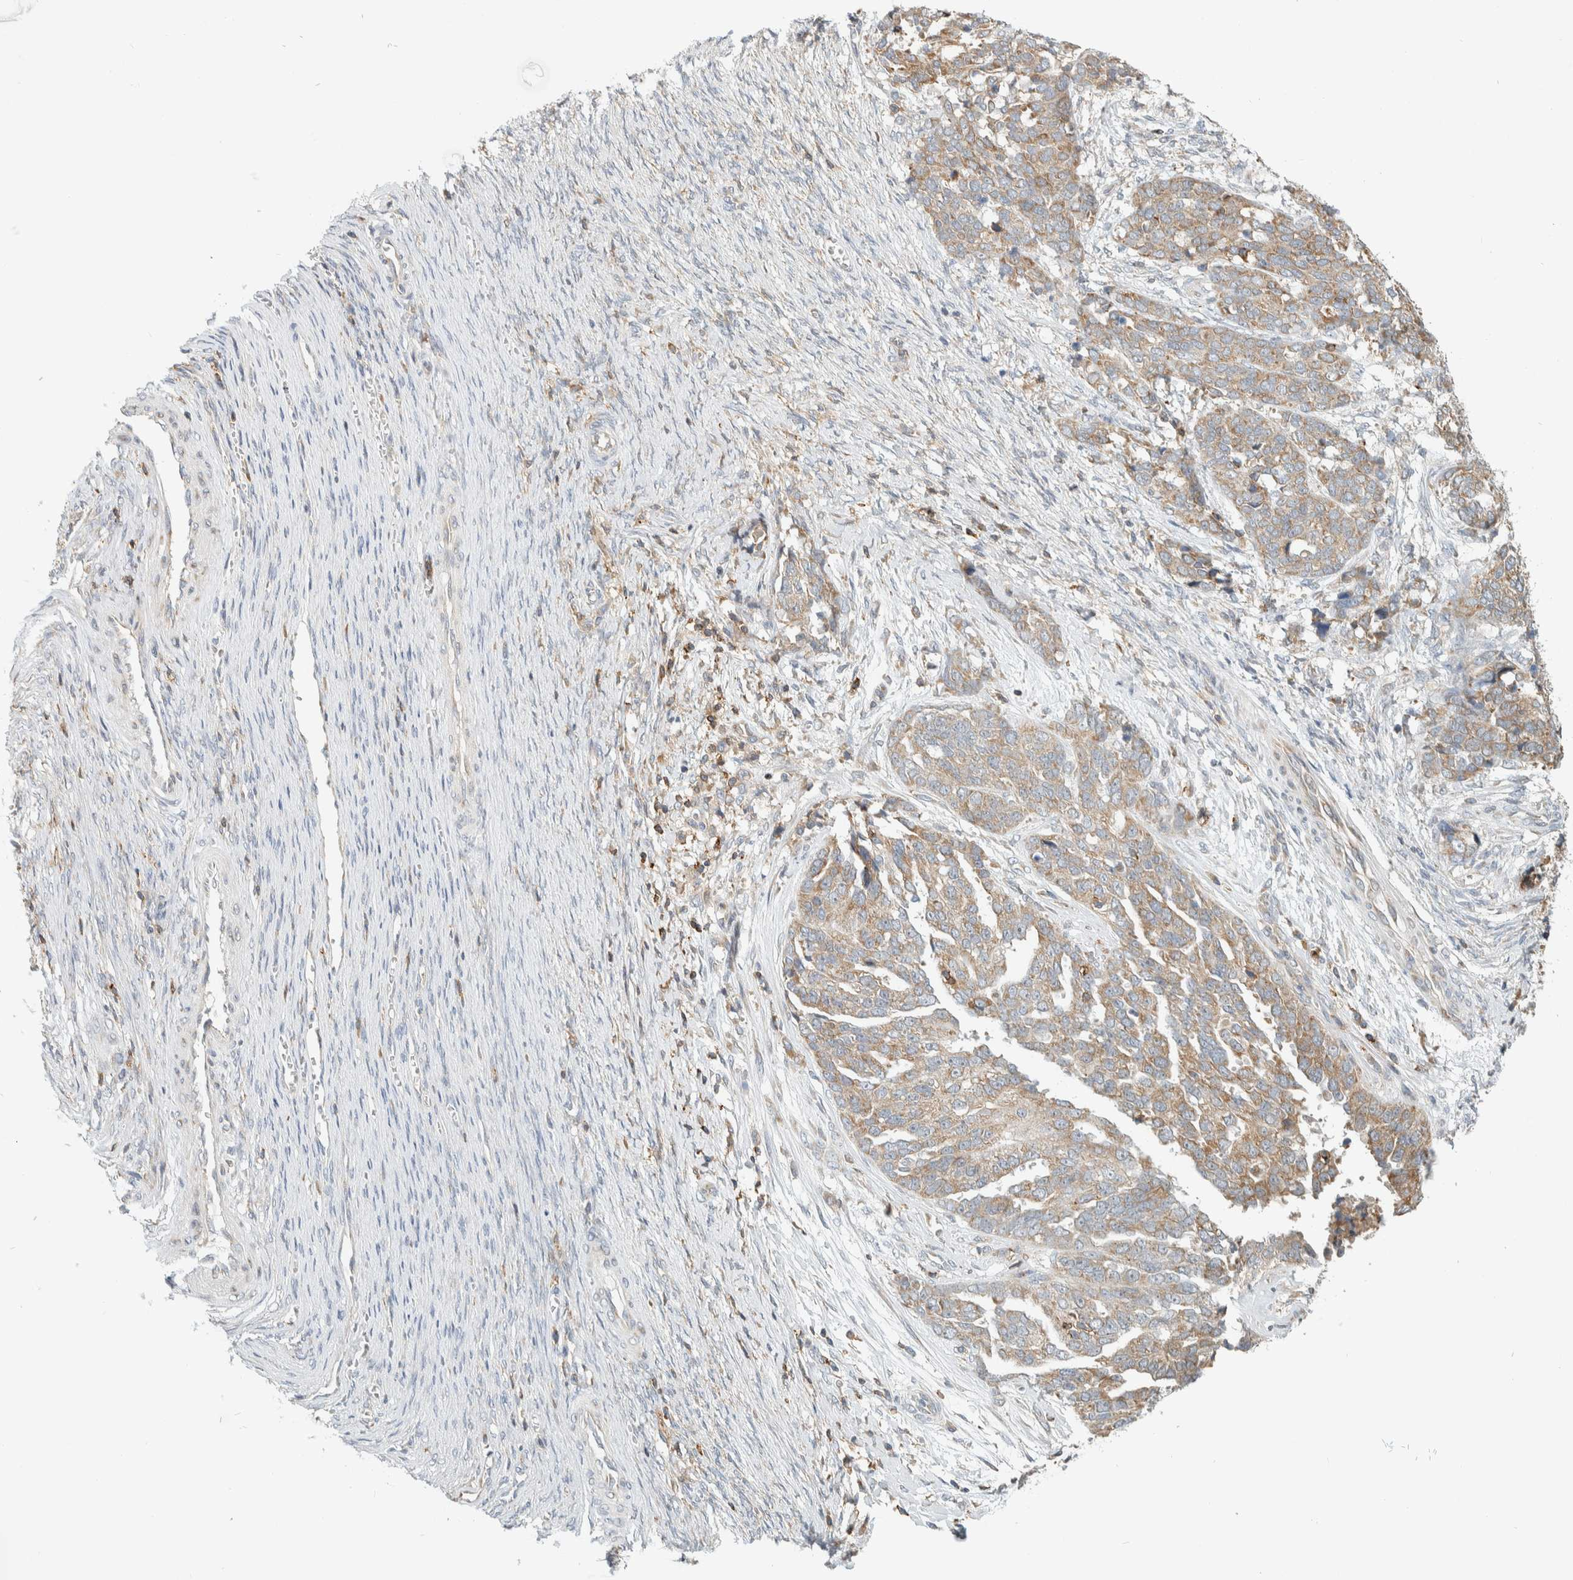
{"staining": {"intensity": "weak", "quantity": ">75%", "location": "cytoplasmic/membranous"}, "tissue": "ovarian cancer", "cell_type": "Tumor cells", "image_type": "cancer", "snomed": [{"axis": "morphology", "description": "Cystadenocarcinoma, serous, NOS"}, {"axis": "topography", "description": "Ovary"}], "caption": "IHC of human serous cystadenocarcinoma (ovarian) demonstrates low levels of weak cytoplasmic/membranous positivity in about >75% of tumor cells.", "gene": "CCDC57", "patient": {"sex": "female", "age": 44}}